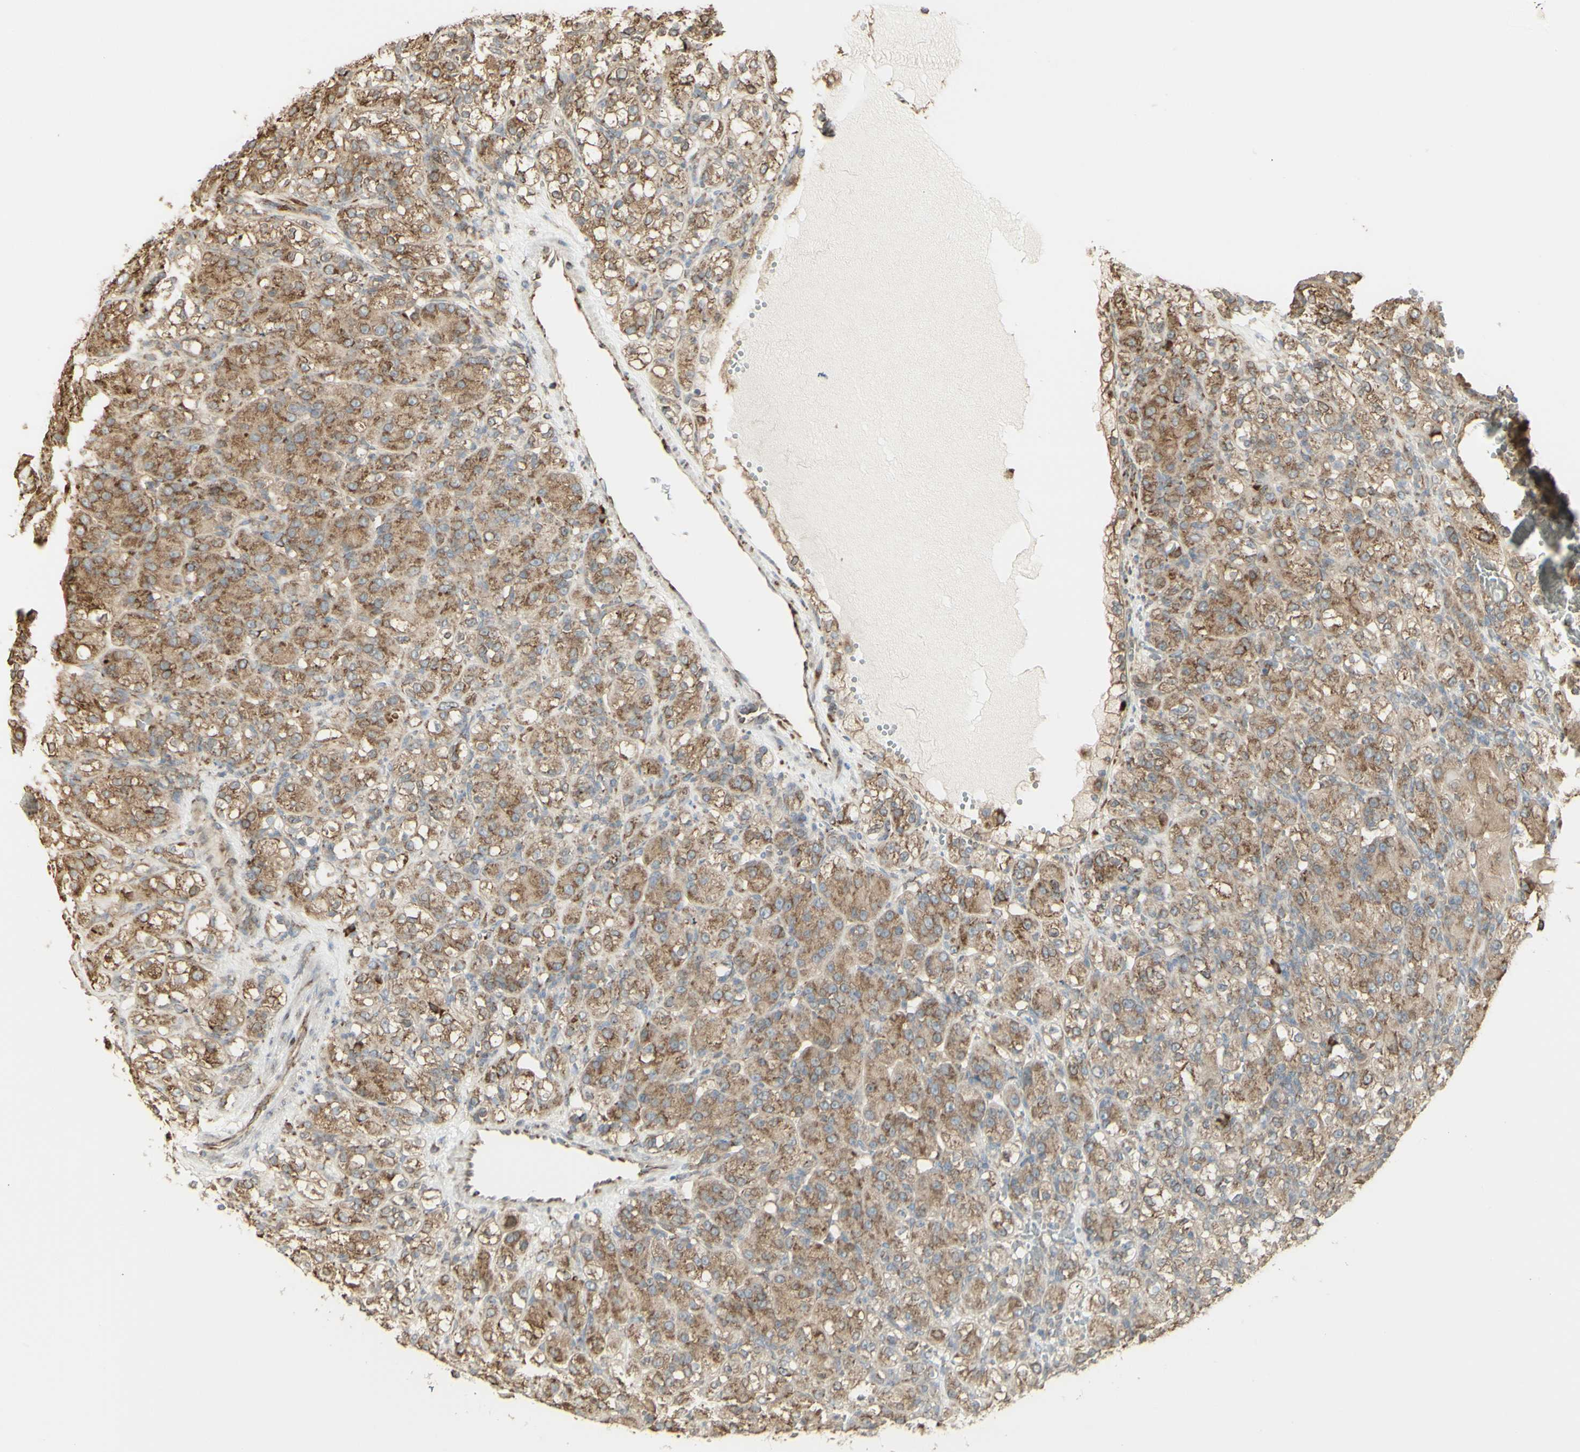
{"staining": {"intensity": "moderate", "quantity": ">75%", "location": "cytoplasmic/membranous"}, "tissue": "renal cancer", "cell_type": "Tumor cells", "image_type": "cancer", "snomed": [{"axis": "morphology", "description": "Adenocarcinoma, NOS"}, {"axis": "topography", "description": "Kidney"}], "caption": "Adenocarcinoma (renal) stained for a protein exhibits moderate cytoplasmic/membranous positivity in tumor cells.", "gene": "EEF1B2", "patient": {"sex": "male", "age": 61}}